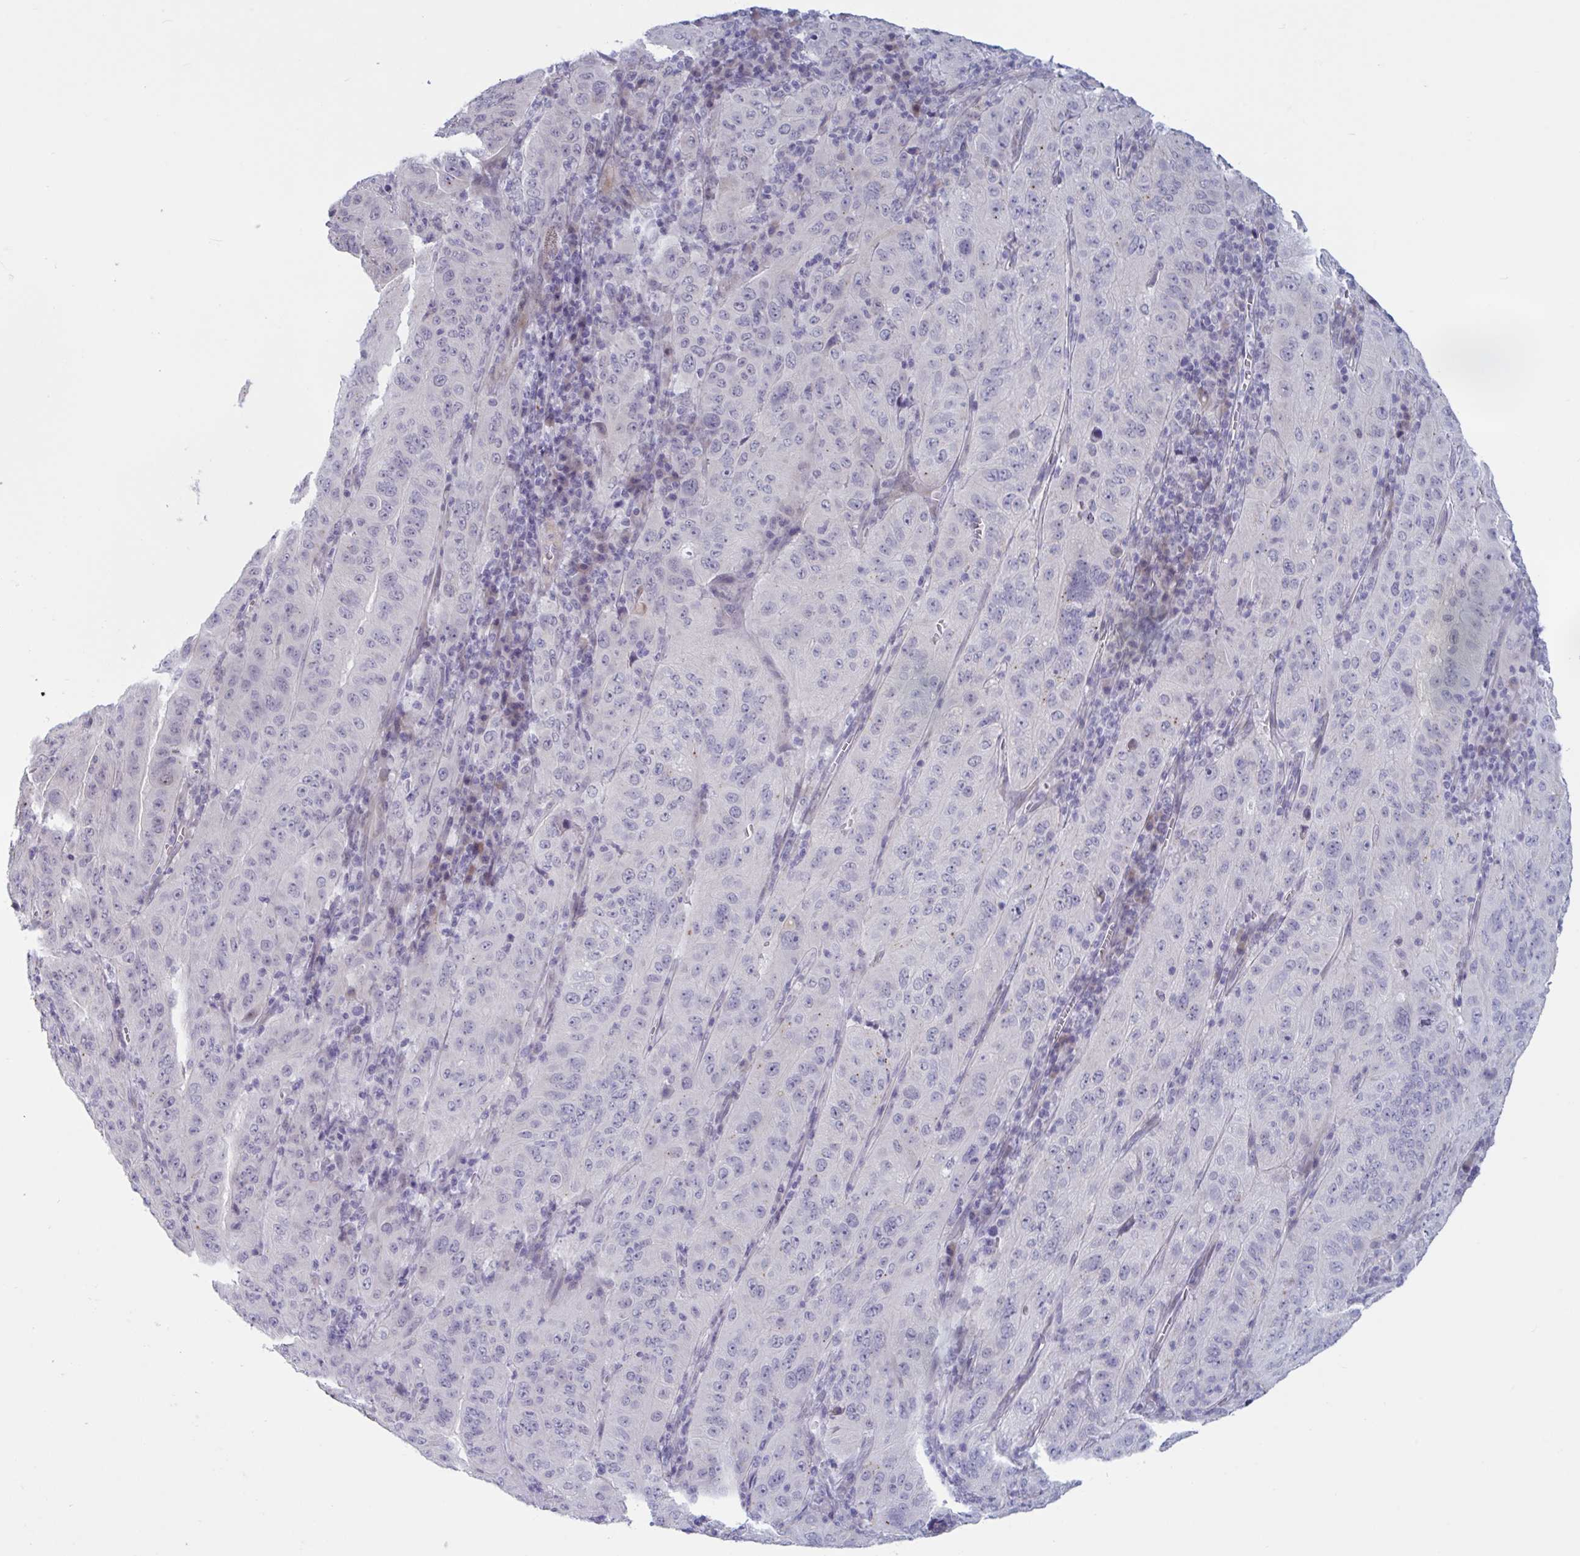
{"staining": {"intensity": "negative", "quantity": "none", "location": "none"}, "tissue": "pancreatic cancer", "cell_type": "Tumor cells", "image_type": "cancer", "snomed": [{"axis": "morphology", "description": "Adenocarcinoma, NOS"}, {"axis": "topography", "description": "Pancreas"}], "caption": "High power microscopy micrograph of an immunohistochemistry (IHC) micrograph of pancreatic cancer (adenocarcinoma), revealing no significant staining in tumor cells. (DAB (3,3'-diaminobenzidine) immunohistochemistry, high magnification).", "gene": "TCEAL8", "patient": {"sex": "male", "age": 63}}